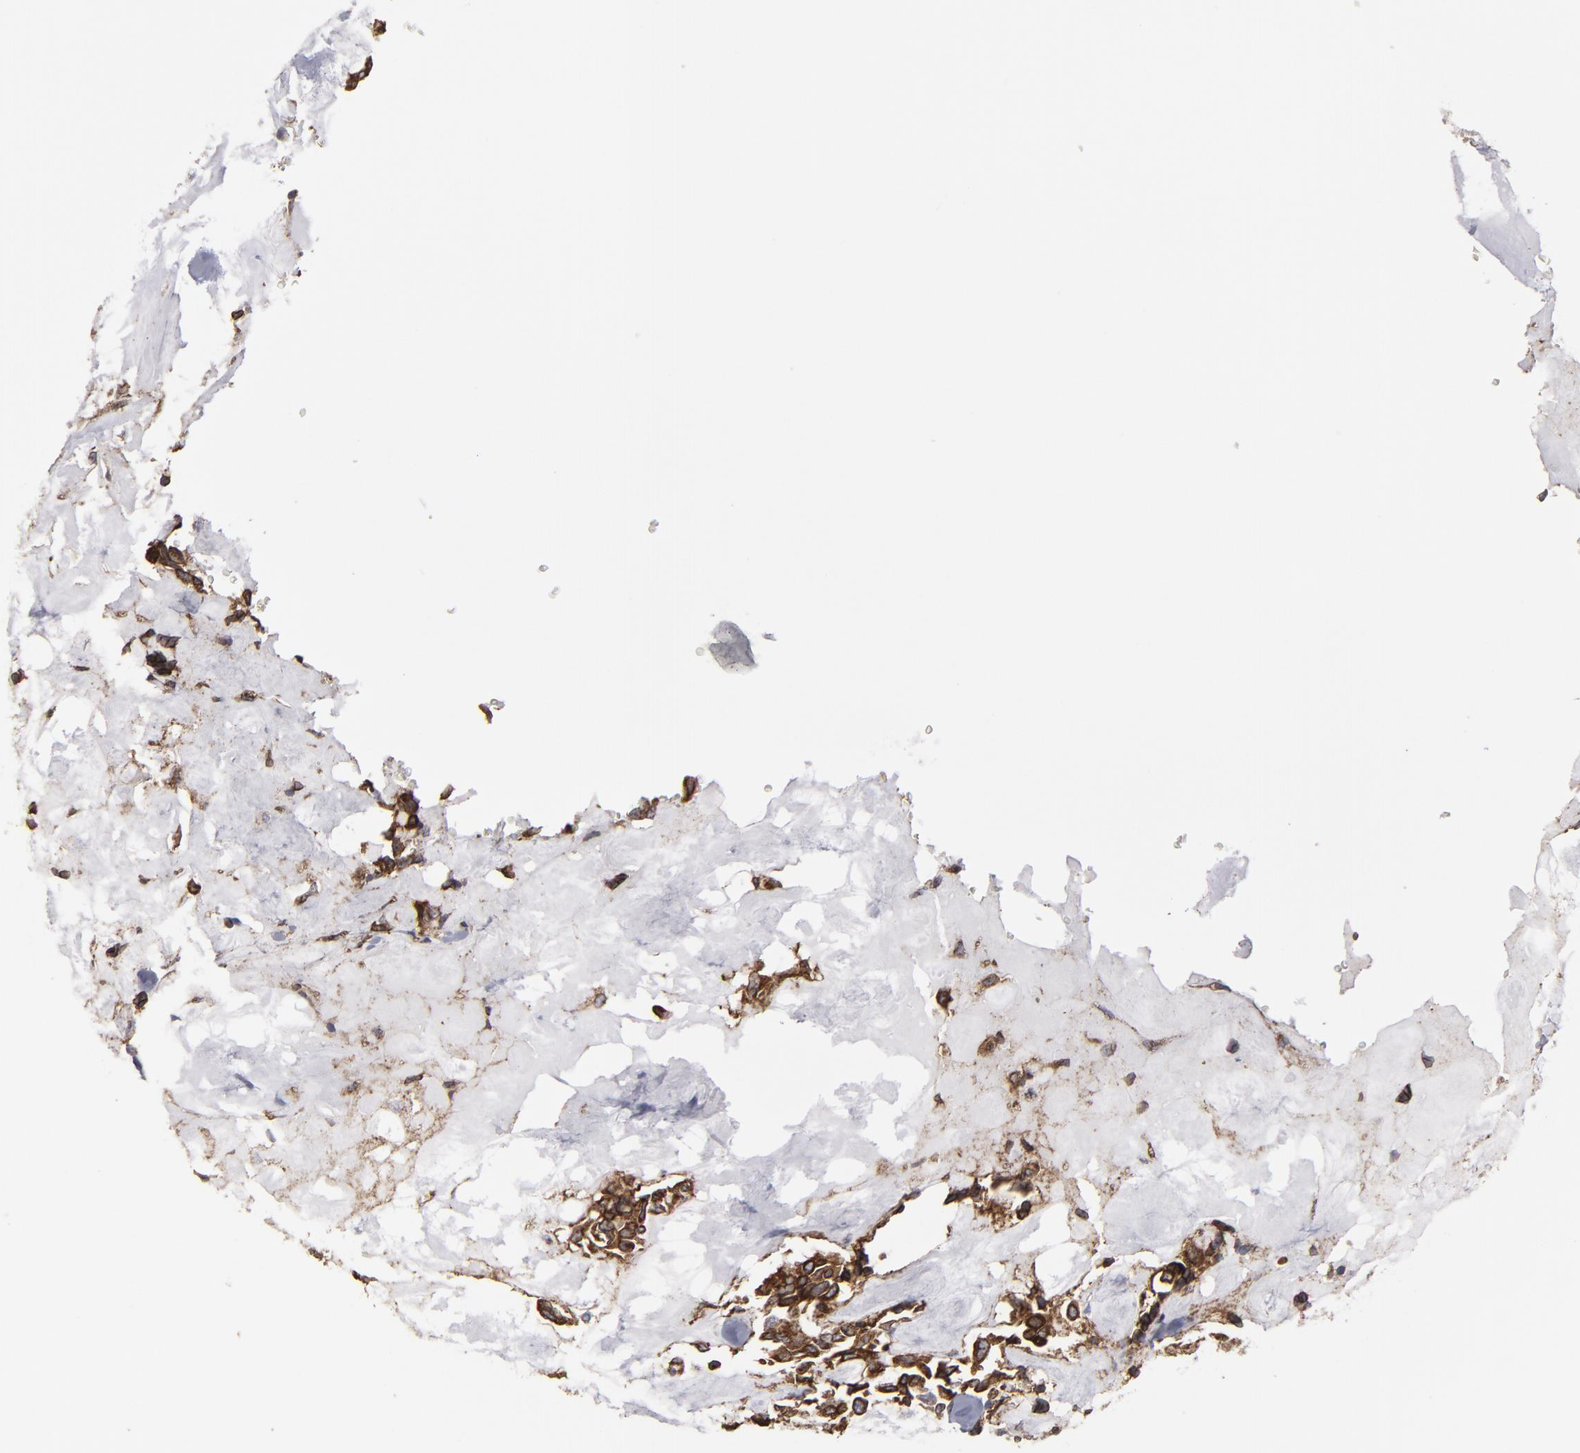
{"staining": {"intensity": "strong", "quantity": ">75%", "location": "cytoplasmic/membranous"}, "tissue": "thyroid cancer", "cell_type": "Tumor cells", "image_type": "cancer", "snomed": [{"axis": "morphology", "description": "Carcinoma, NOS"}, {"axis": "morphology", "description": "Carcinoid, malignant, NOS"}, {"axis": "topography", "description": "Thyroid gland"}], "caption": "Immunohistochemical staining of carcinoid (malignant) (thyroid) exhibits strong cytoplasmic/membranous protein positivity in approximately >75% of tumor cells.", "gene": "ERLIN2", "patient": {"sex": "male", "age": 33}}